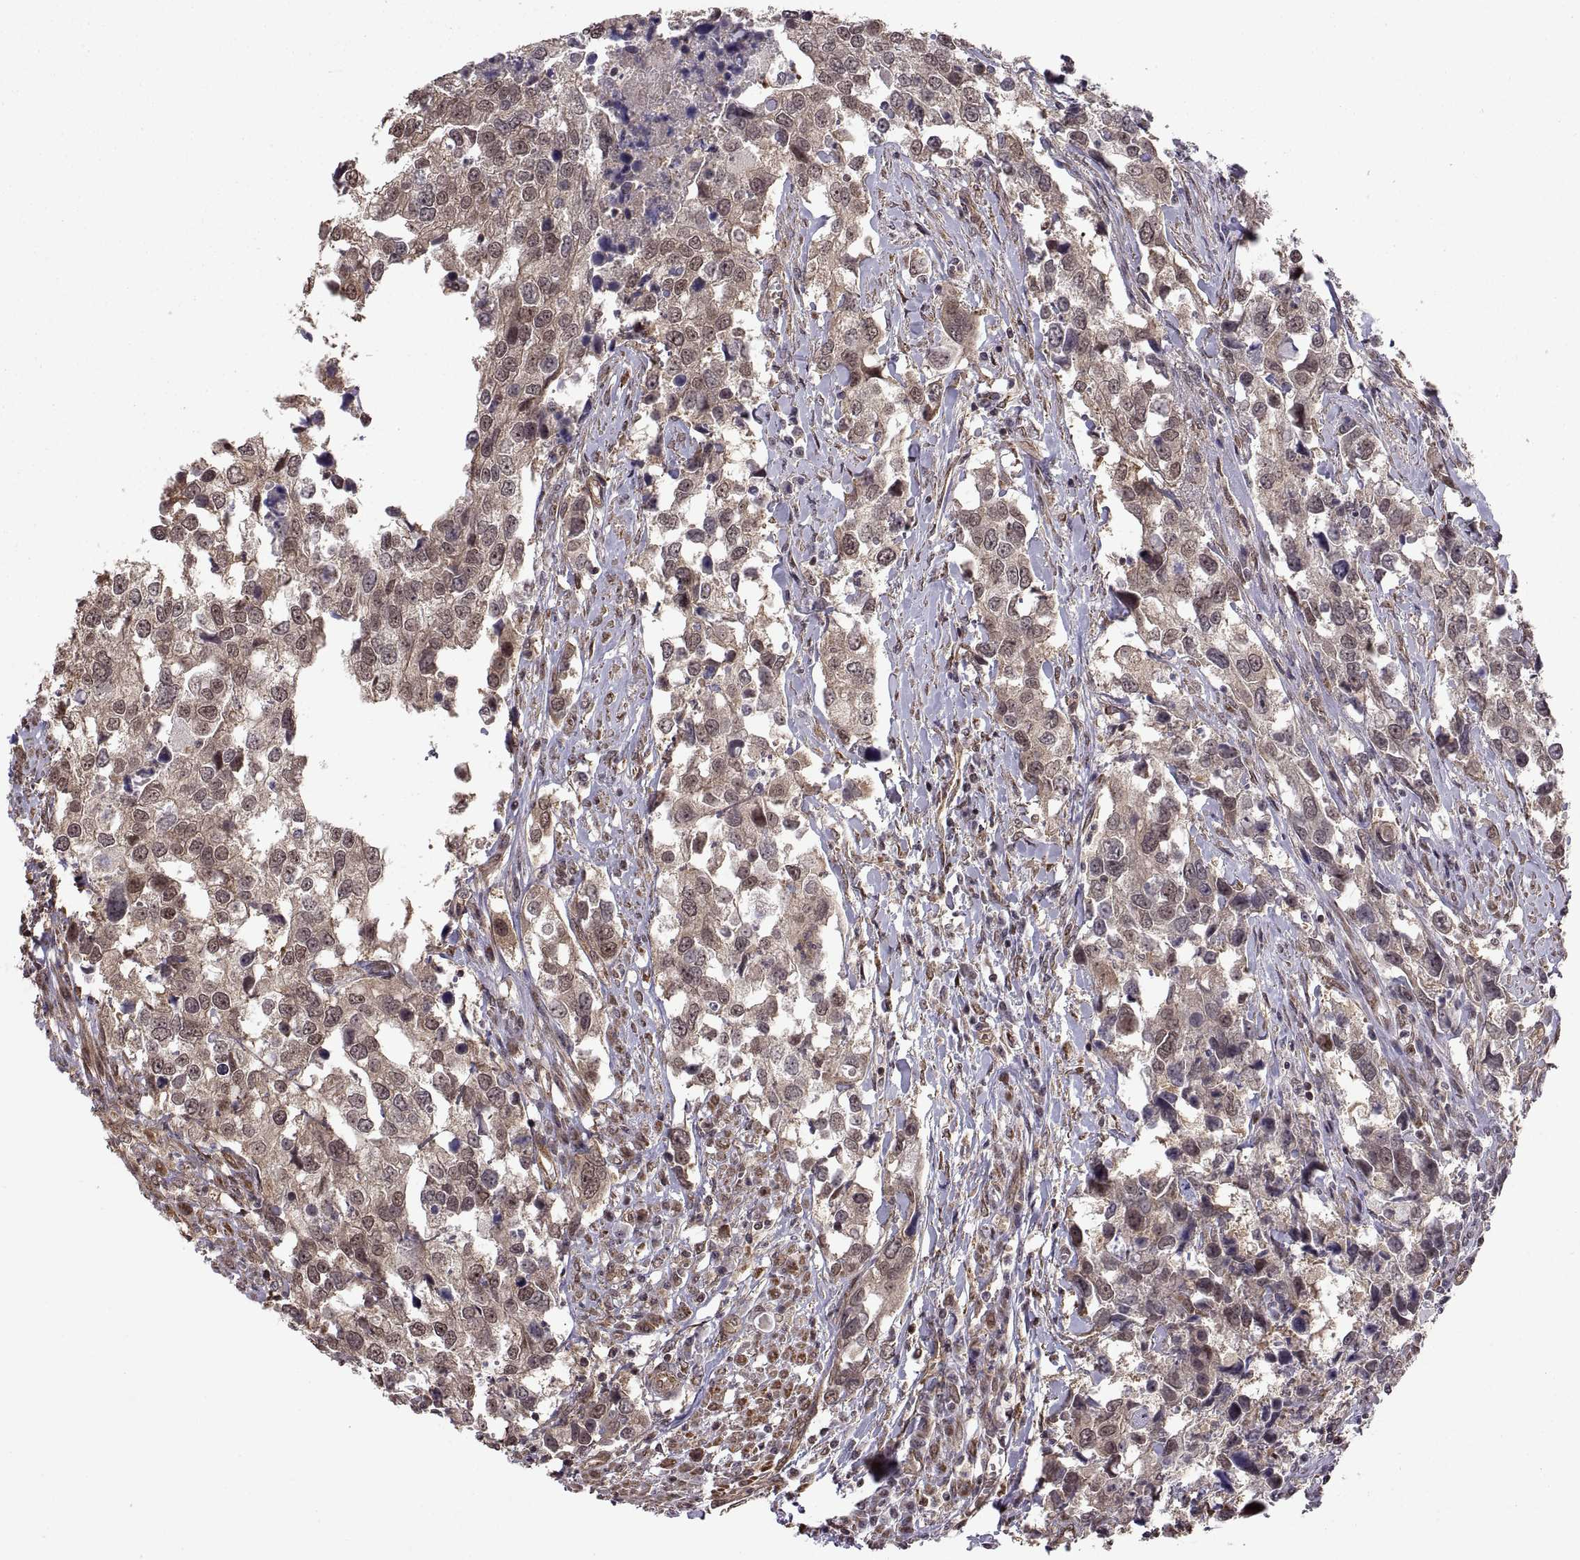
{"staining": {"intensity": "weak", "quantity": ">75%", "location": "cytoplasmic/membranous"}, "tissue": "urothelial cancer", "cell_type": "Tumor cells", "image_type": "cancer", "snomed": [{"axis": "morphology", "description": "Urothelial carcinoma, NOS"}, {"axis": "morphology", "description": "Urothelial carcinoma, High grade"}, {"axis": "topography", "description": "Urinary bladder"}], "caption": "Tumor cells display low levels of weak cytoplasmic/membranous staining in approximately >75% of cells in human urothelial carcinoma (high-grade). The staining was performed using DAB (3,3'-diaminobenzidine) to visualize the protein expression in brown, while the nuclei were stained in blue with hematoxylin (Magnification: 20x).", "gene": "ARRB1", "patient": {"sex": "male", "age": 63}}